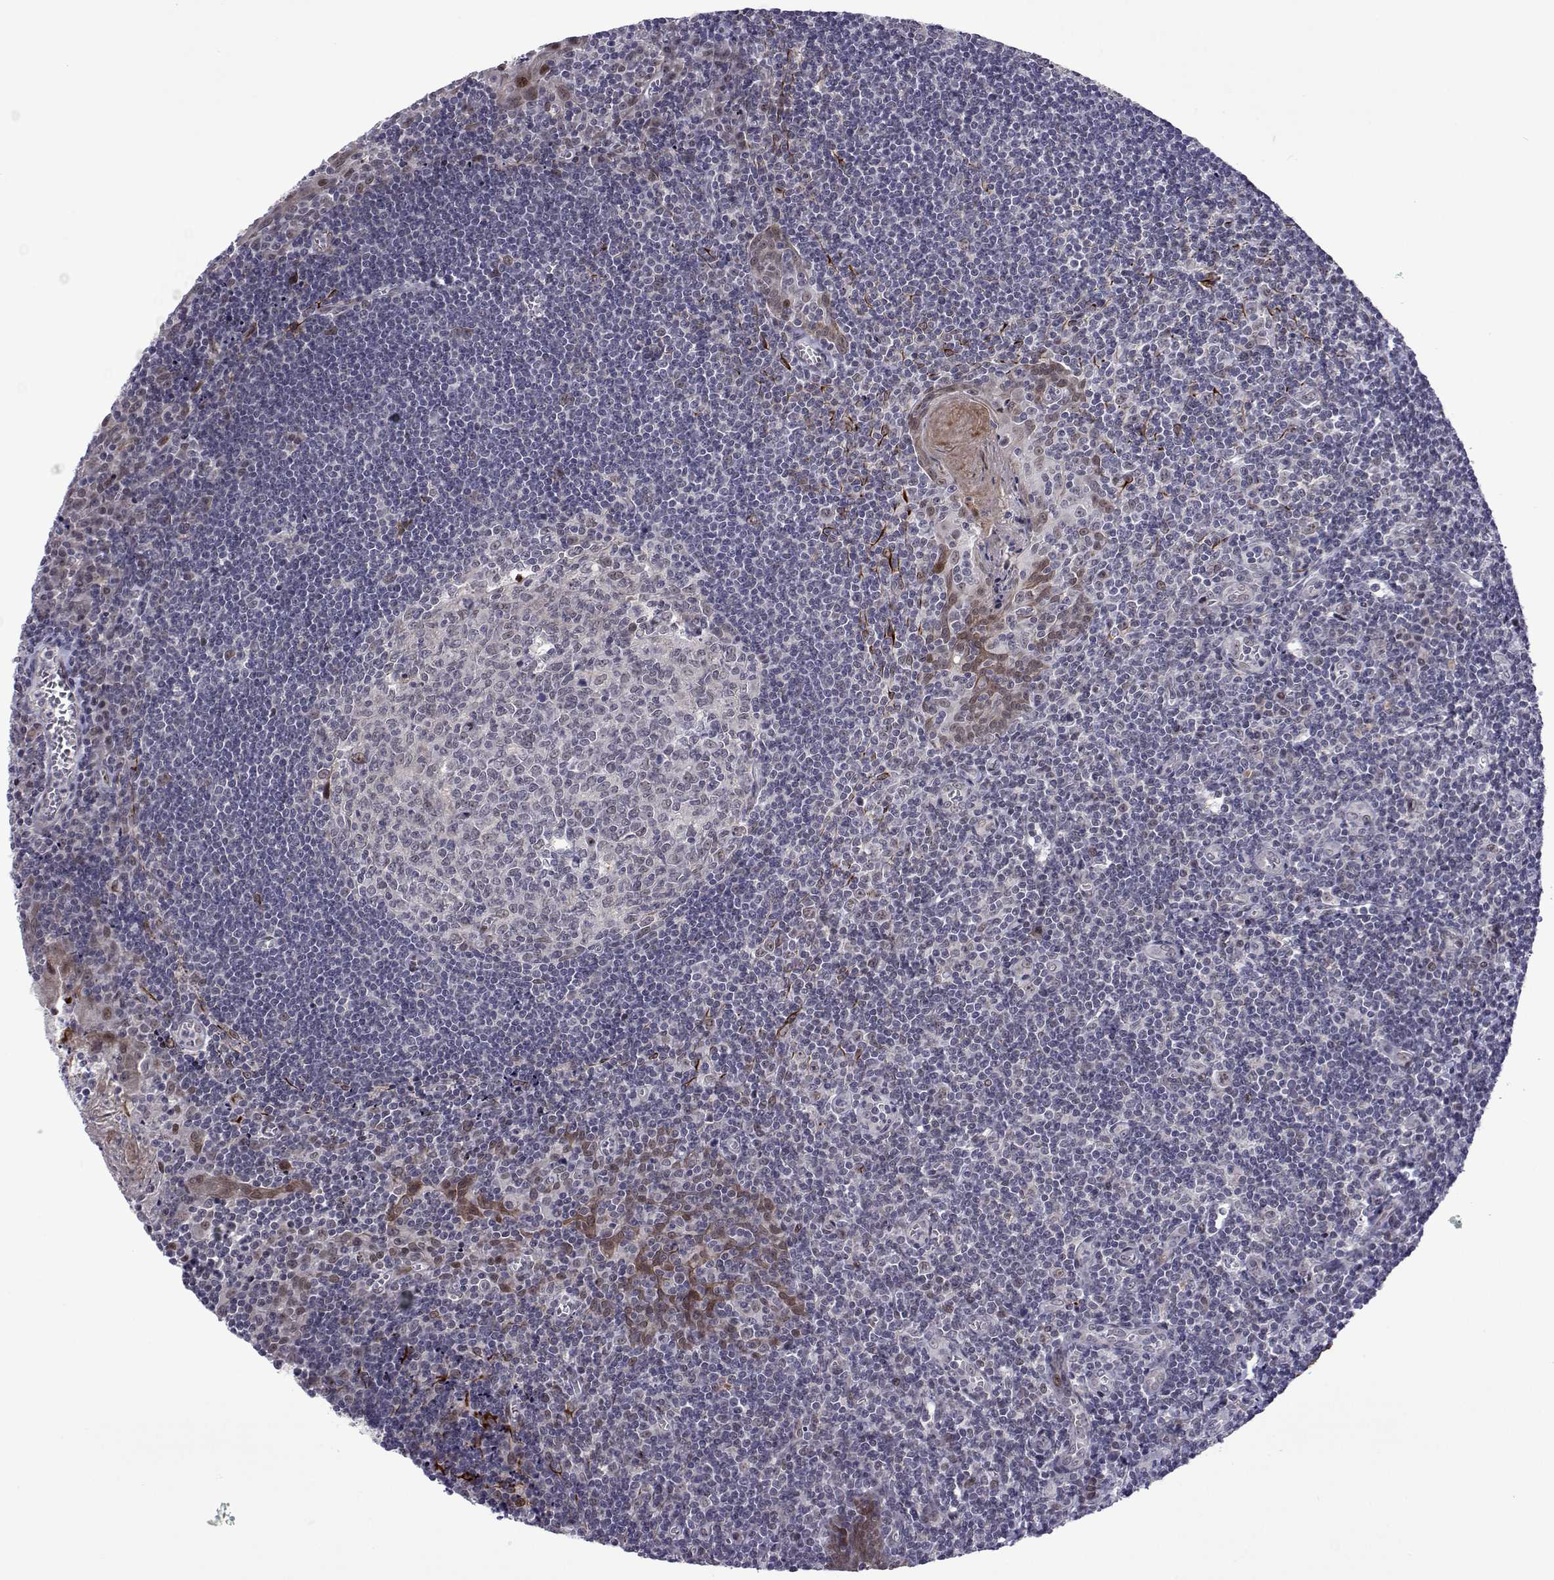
{"staining": {"intensity": "negative", "quantity": "none", "location": "none"}, "tissue": "tonsil", "cell_type": "Germinal center cells", "image_type": "normal", "snomed": [{"axis": "morphology", "description": "Normal tissue, NOS"}, {"axis": "morphology", "description": "Inflammation, NOS"}, {"axis": "topography", "description": "Tonsil"}], "caption": "The histopathology image displays no staining of germinal center cells in normal tonsil.", "gene": "EFCAB3", "patient": {"sex": "female", "age": 31}}